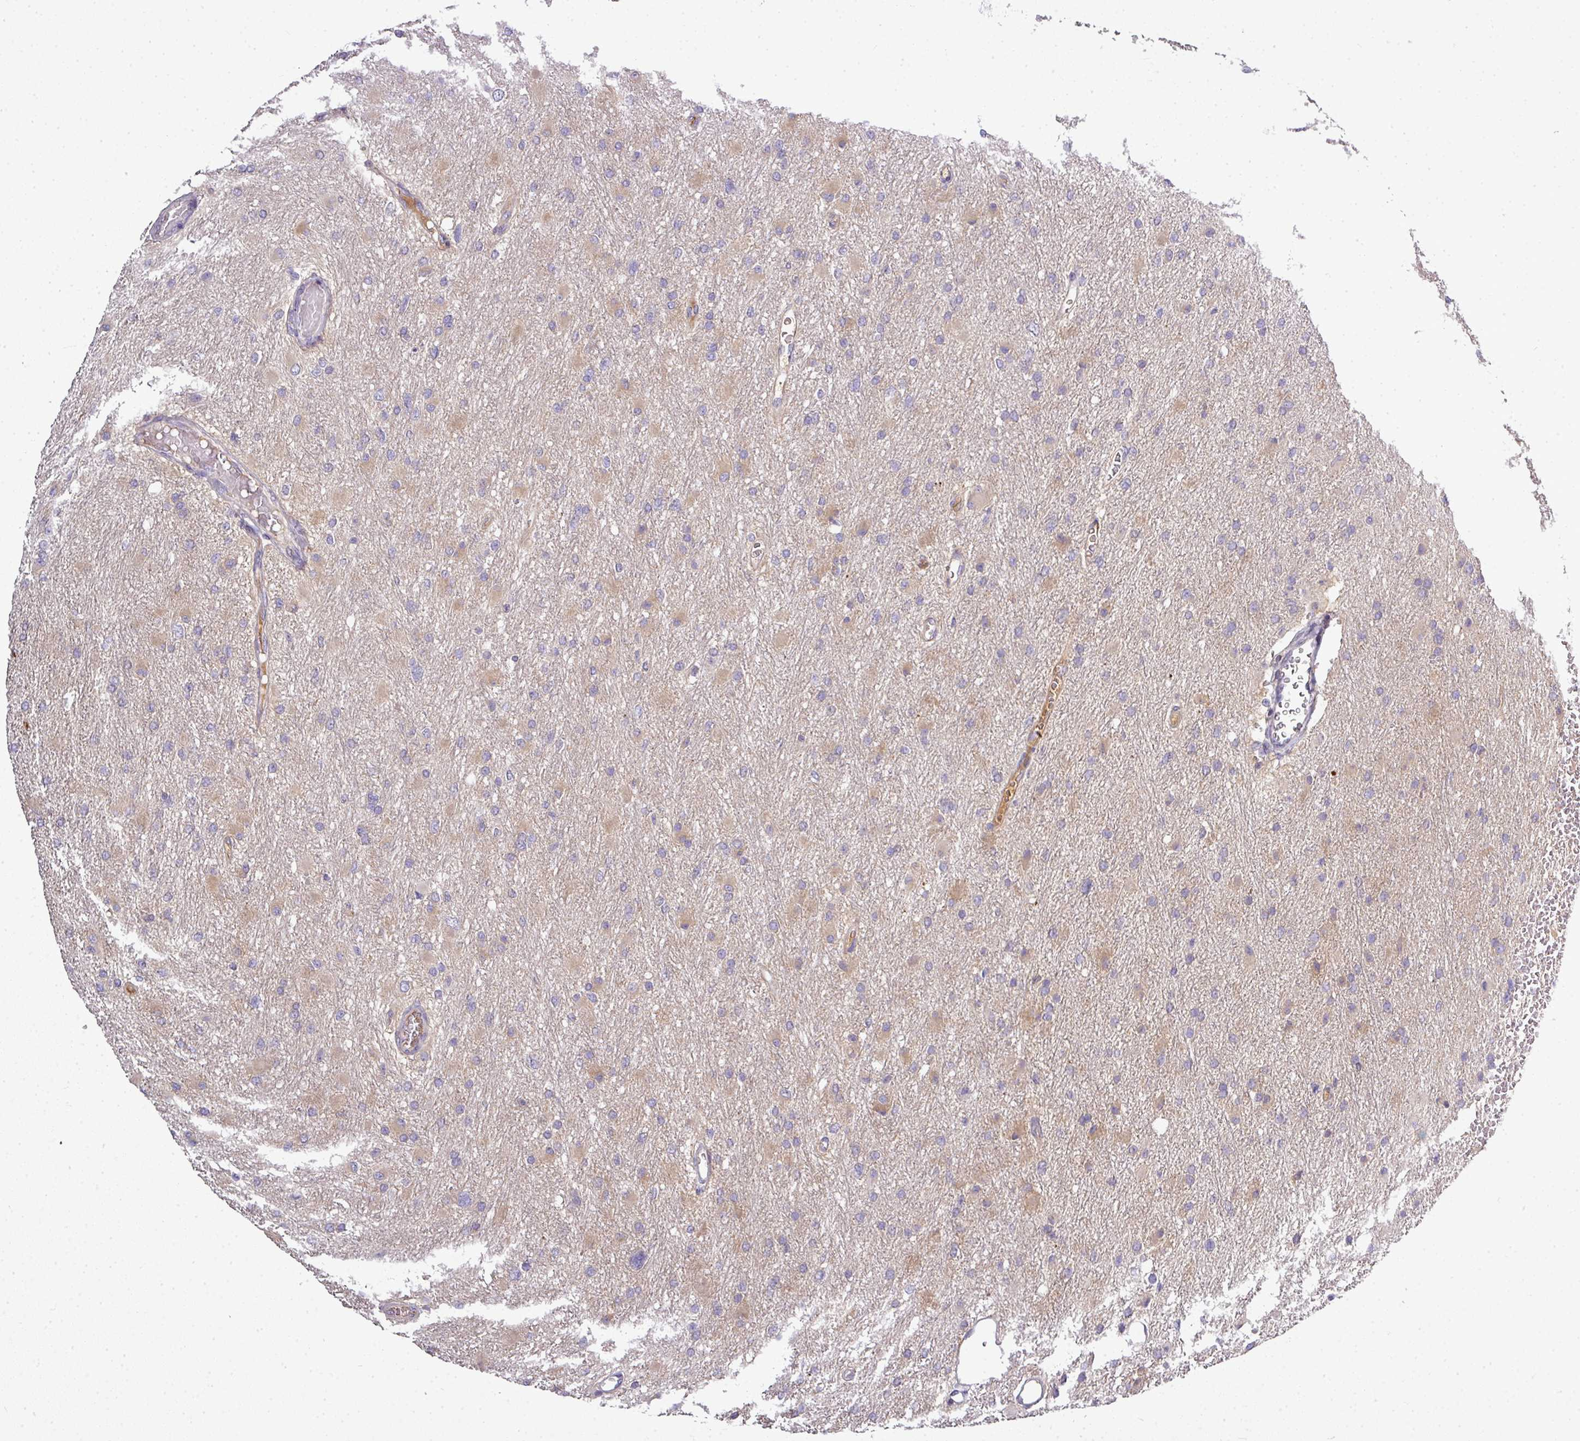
{"staining": {"intensity": "weak", "quantity": "<25%", "location": "cytoplasmic/membranous"}, "tissue": "glioma", "cell_type": "Tumor cells", "image_type": "cancer", "snomed": [{"axis": "morphology", "description": "Glioma, malignant, High grade"}, {"axis": "topography", "description": "Cerebral cortex"}], "caption": "Immunohistochemical staining of high-grade glioma (malignant) displays no significant positivity in tumor cells.", "gene": "STAT5A", "patient": {"sex": "female", "age": 36}}